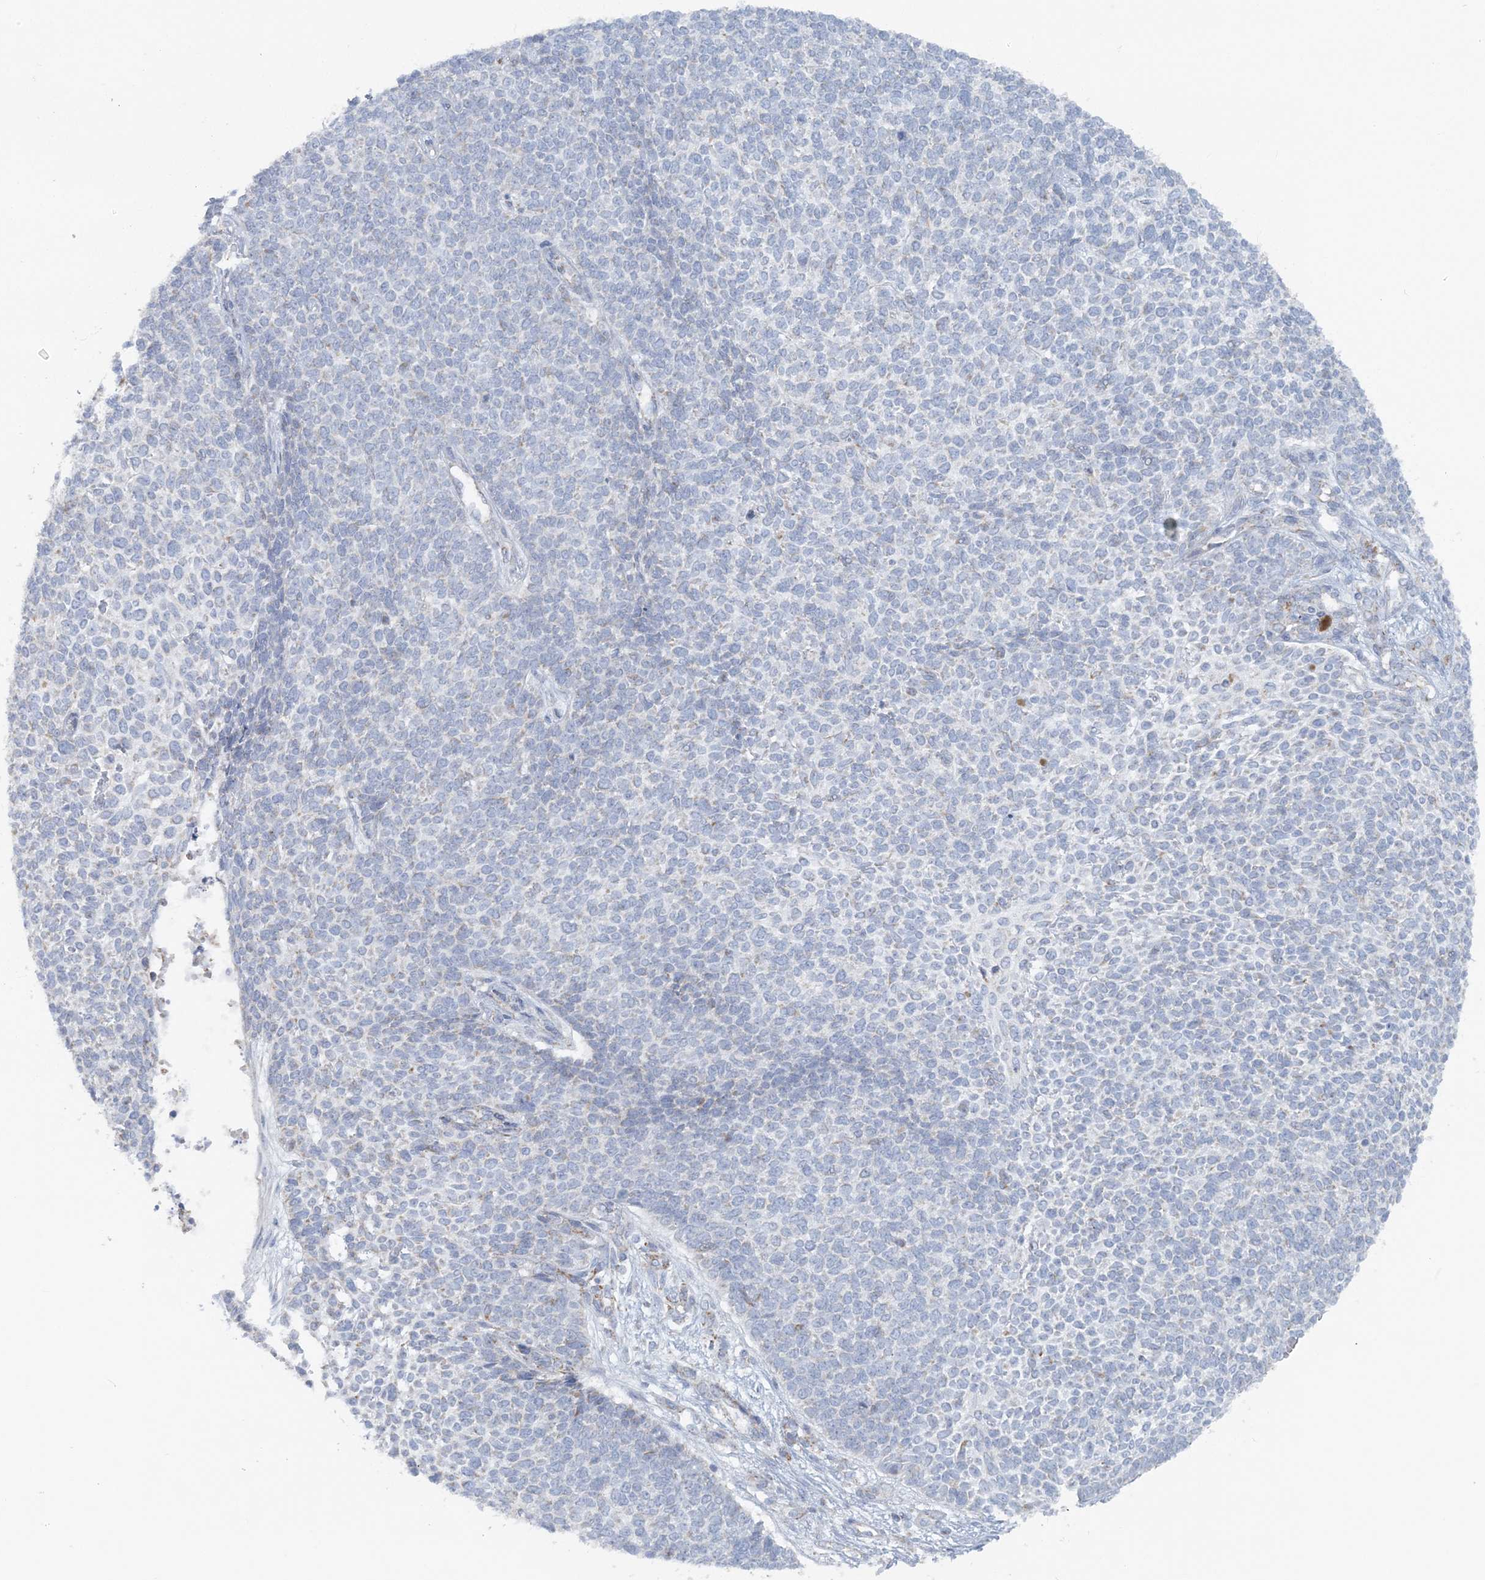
{"staining": {"intensity": "negative", "quantity": "none", "location": "none"}, "tissue": "skin cancer", "cell_type": "Tumor cells", "image_type": "cancer", "snomed": [{"axis": "morphology", "description": "Basal cell carcinoma"}, {"axis": "topography", "description": "Skin"}], "caption": "Micrograph shows no significant protein expression in tumor cells of skin cancer (basal cell carcinoma).", "gene": "PCCB", "patient": {"sex": "female", "age": 84}}